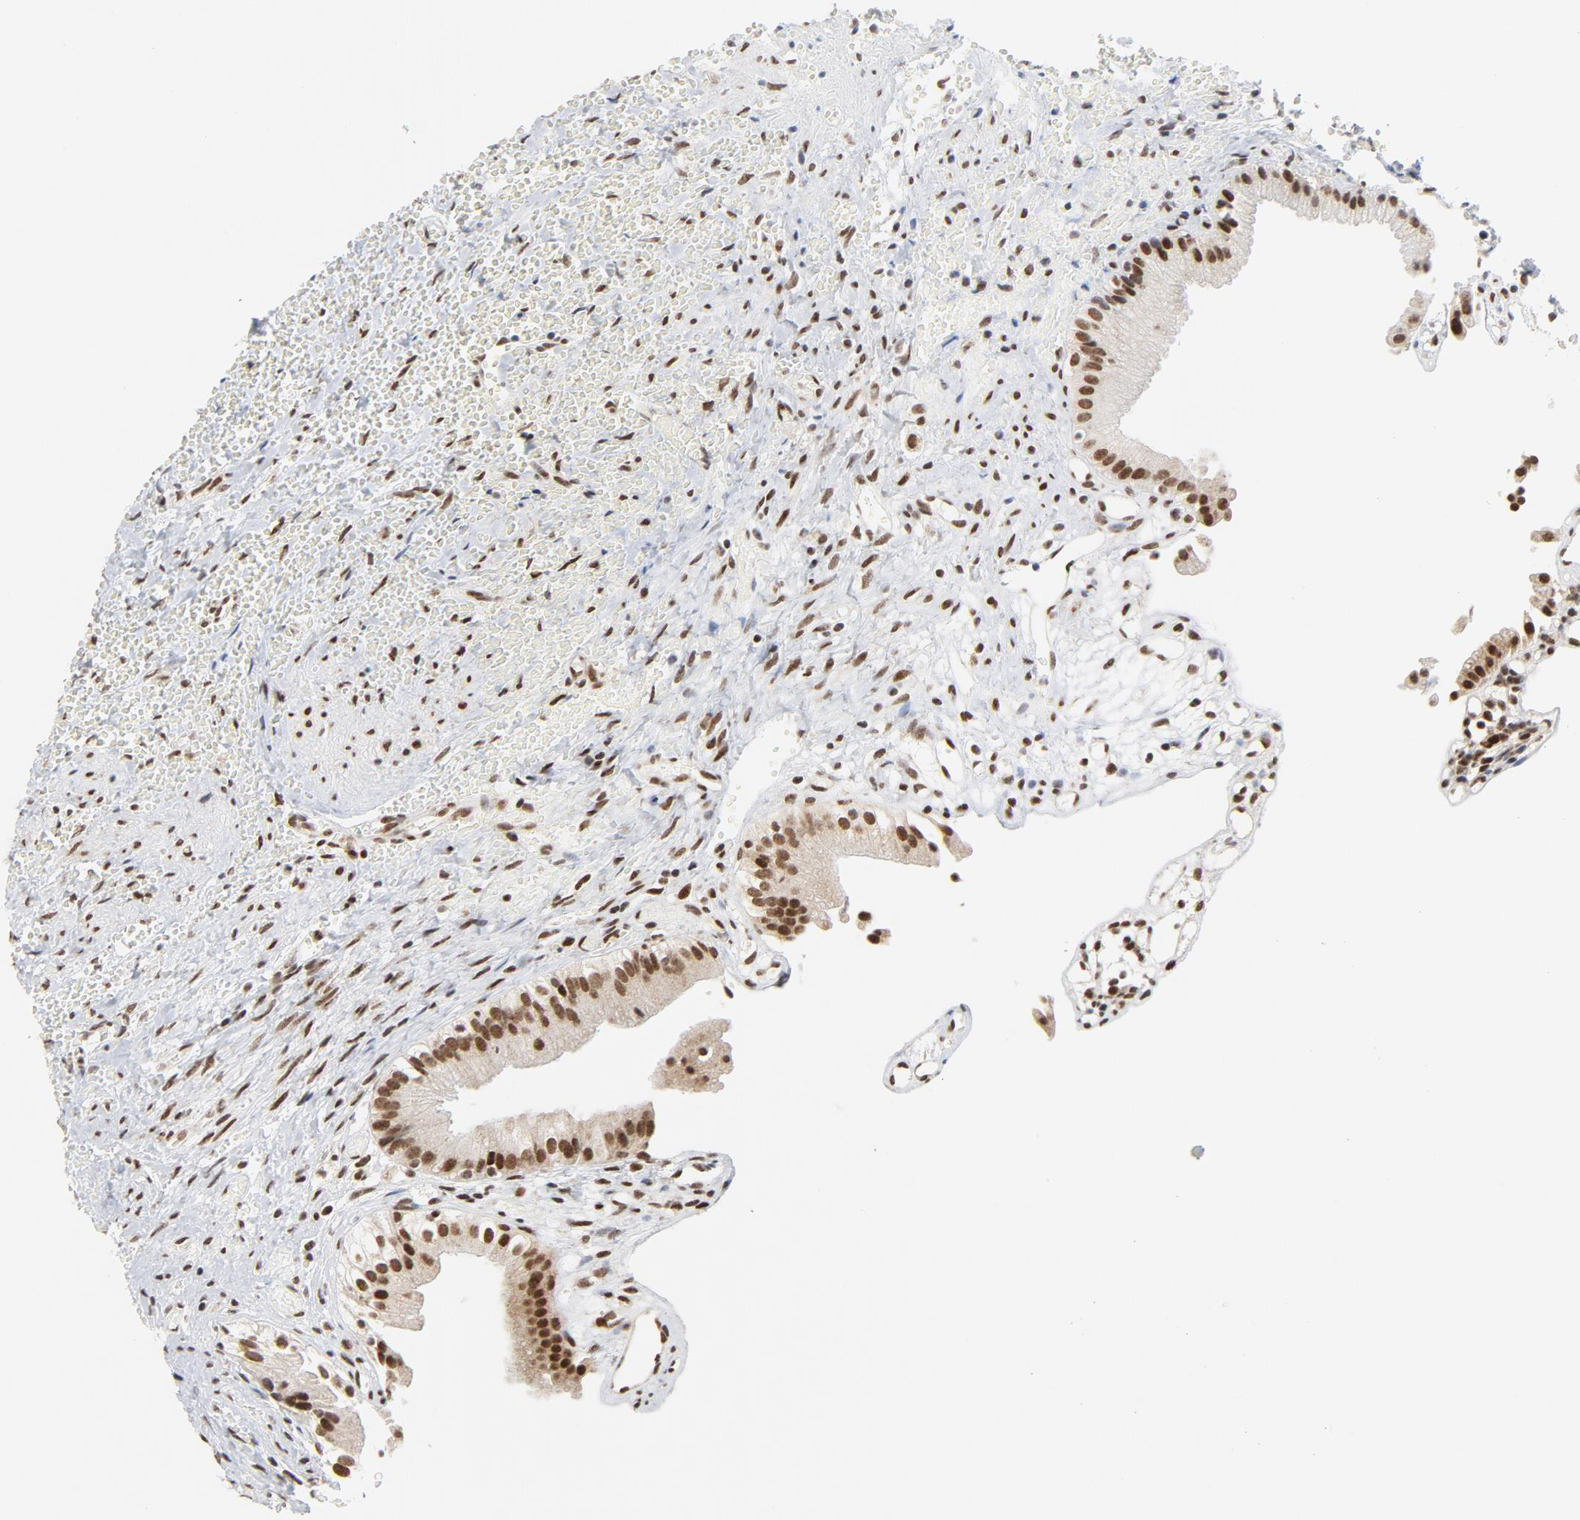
{"staining": {"intensity": "strong", "quantity": ">75%", "location": "nuclear"}, "tissue": "gallbladder", "cell_type": "Glandular cells", "image_type": "normal", "snomed": [{"axis": "morphology", "description": "Normal tissue, NOS"}, {"axis": "topography", "description": "Gallbladder"}], "caption": "Protein staining of unremarkable gallbladder displays strong nuclear staining in about >75% of glandular cells.", "gene": "ERCC1", "patient": {"sex": "male", "age": 65}}